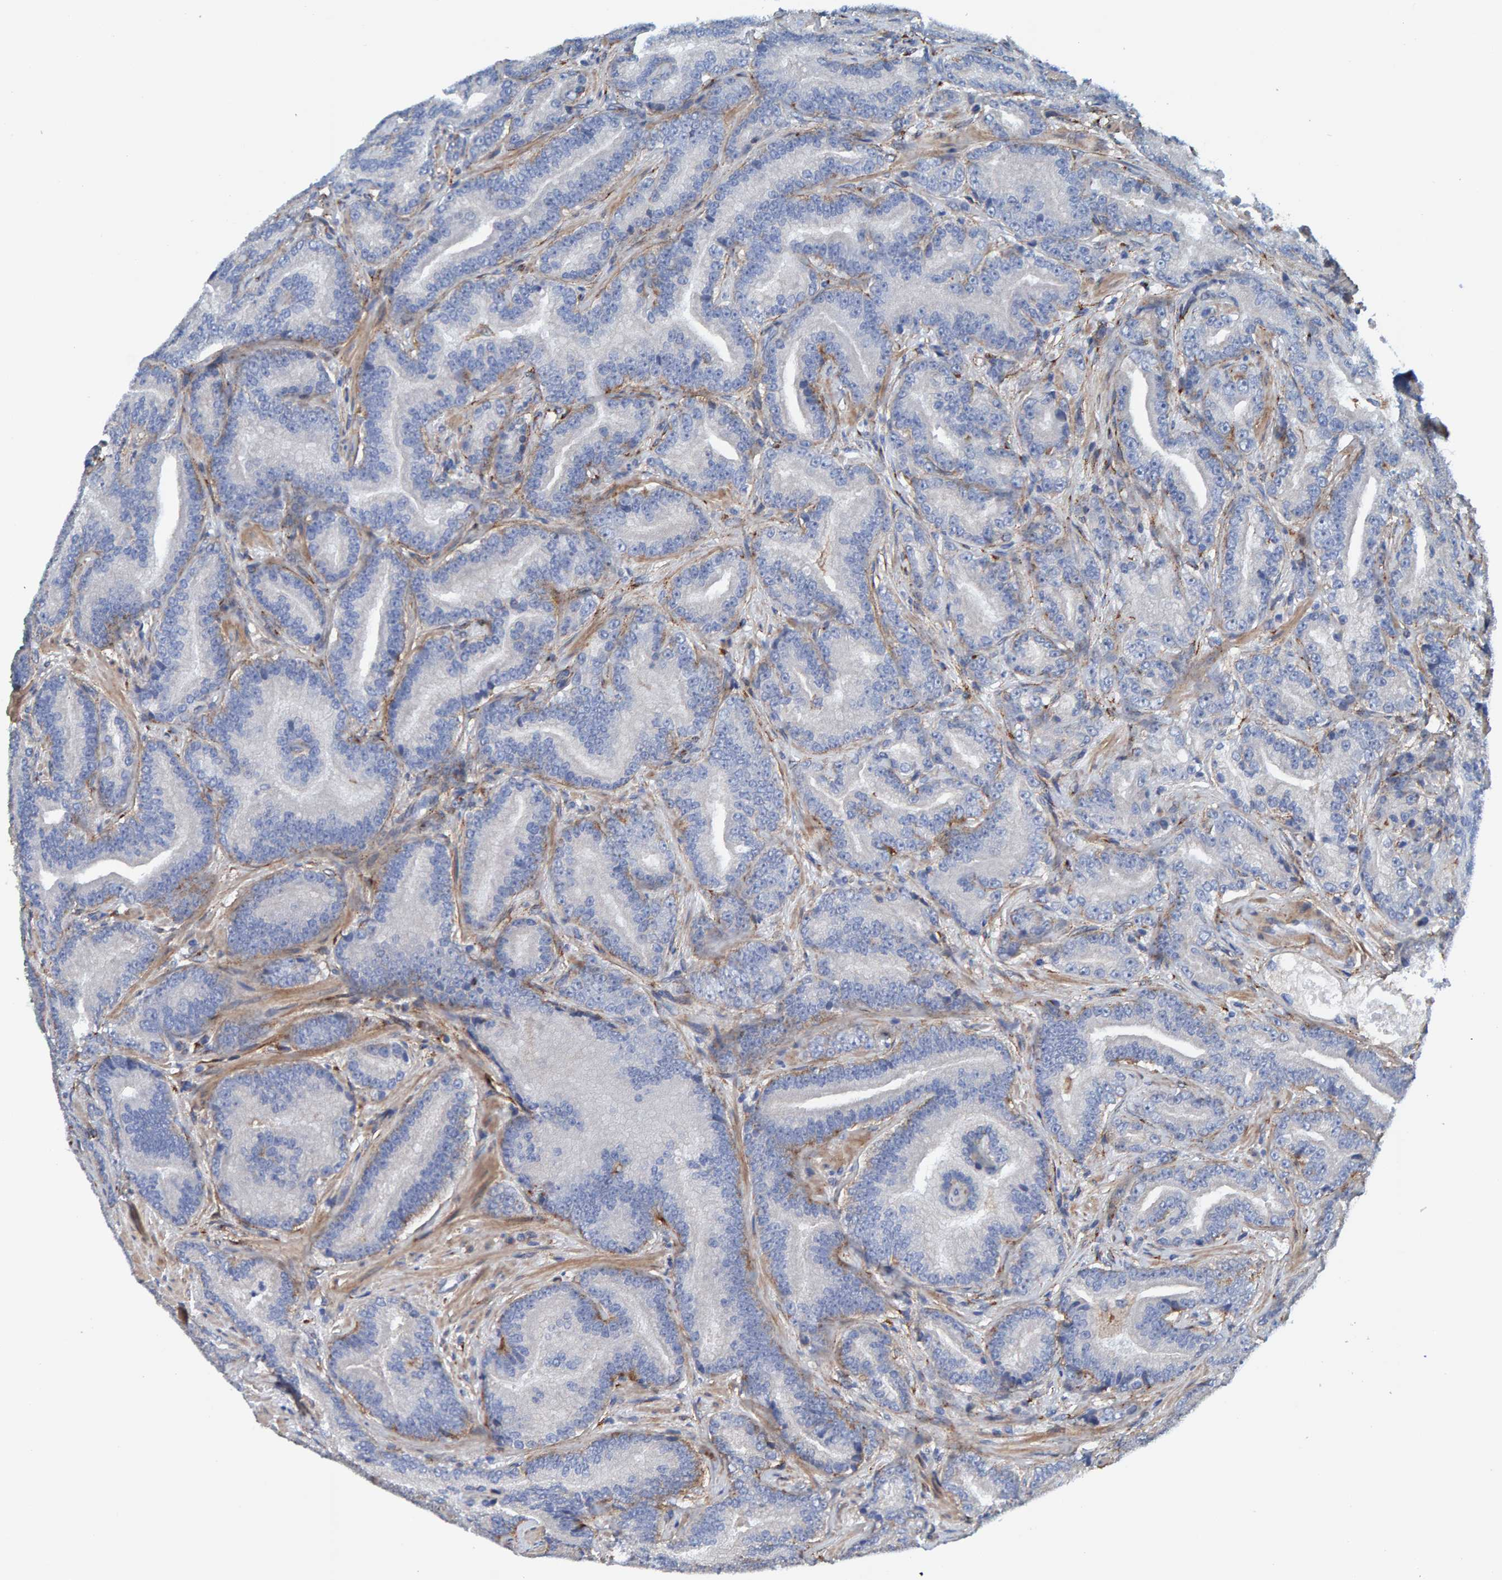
{"staining": {"intensity": "negative", "quantity": "none", "location": "none"}, "tissue": "prostate cancer", "cell_type": "Tumor cells", "image_type": "cancer", "snomed": [{"axis": "morphology", "description": "Adenocarcinoma, High grade"}, {"axis": "topography", "description": "Prostate"}], "caption": "Photomicrograph shows no significant protein staining in tumor cells of prostate cancer.", "gene": "LRP1", "patient": {"sex": "male", "age": 55}}